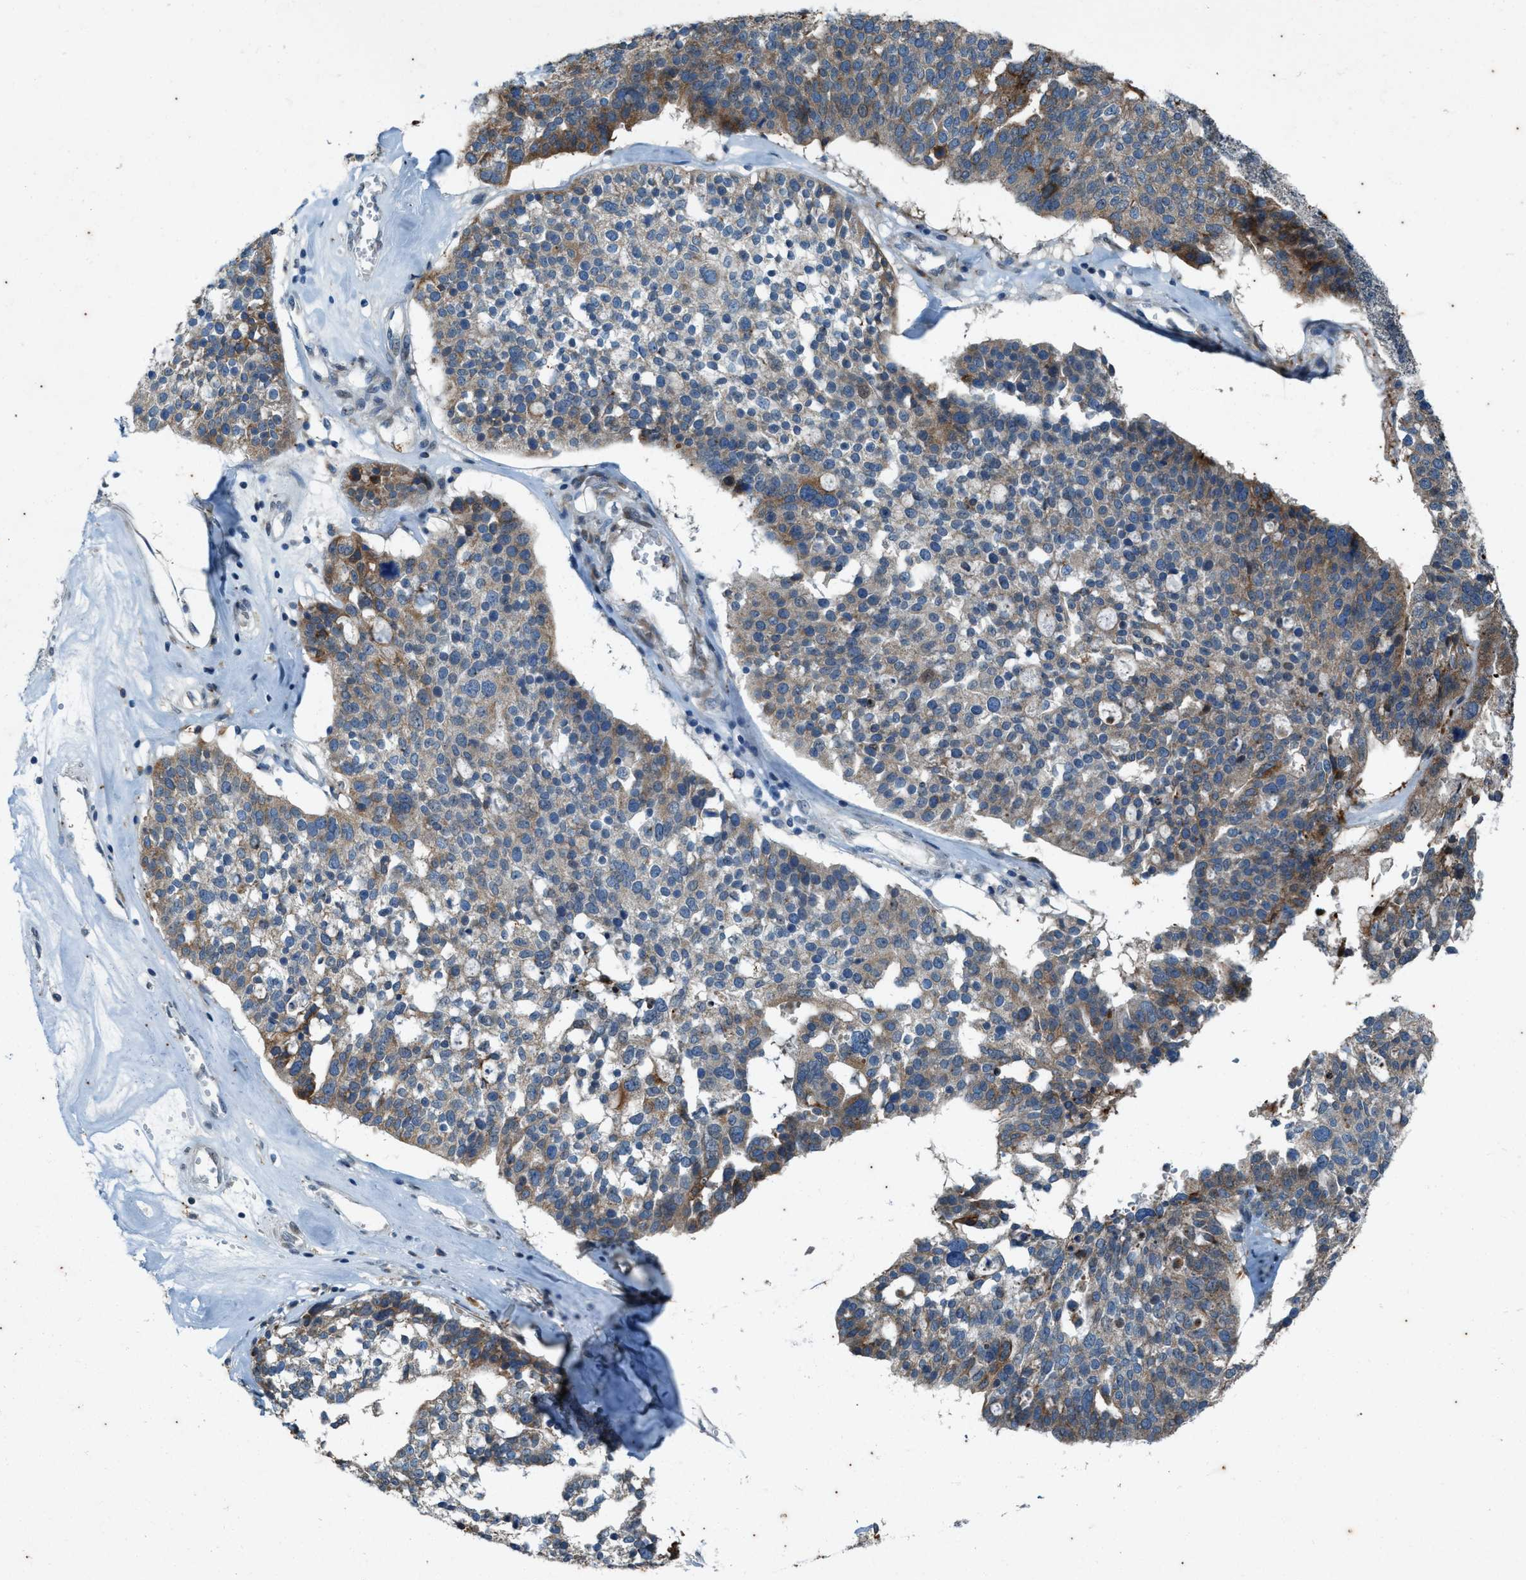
{"staining": {"intensity": "moderate", "quantity": "25%-75%", "location": "cytoplasmic/membranous"}, "tissue": "ovarian cancer", "cell_type": "Tumor cells", "image_type": "cancer", "snomed": [{"axis": "morphology", "description": "Cystadenocarcinoma, serous, NOS"}, {"axis": "topography", "description": "Ovary"}], "caption": "Moderate cytoplasmic/membranous protein expression is seen in about 25%-75% of tumor cells in ovarian cancer.", "gene": "CHPF2", "patient": {"sex": "female", "age": 59}}